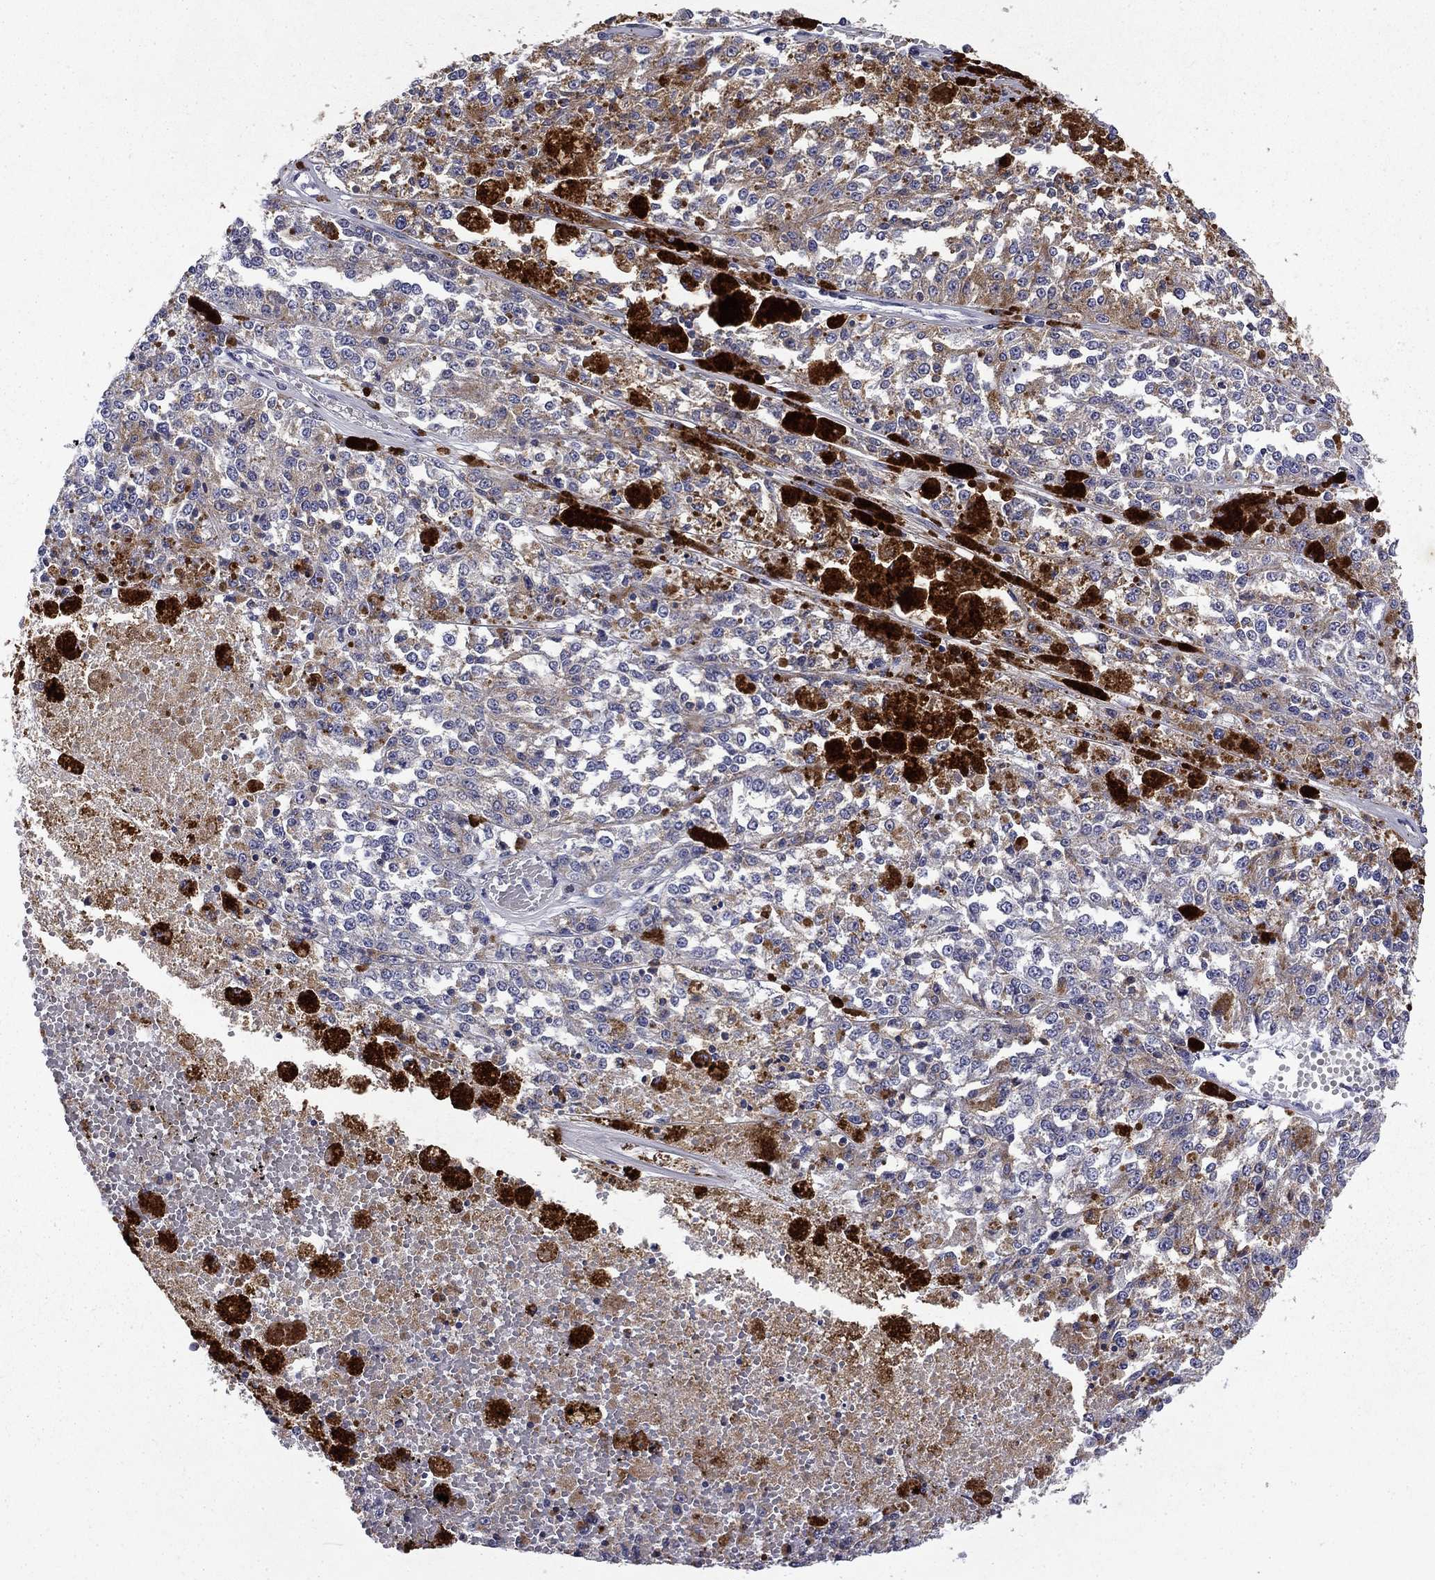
{"staining": {"intensity": "weak", "quantity": "<25%", "location": "cytoplasmic/membranous"}, "tissue": "melanoma", "cell_type": "Tumor cells", "image_type": "cancer", "snomed": [{"axis": "morphology", "description": "Malignant melanoma, Metastatic site"}, {"axis": "topography", "description": "Lymph node"}], "caption": "Malignant melanoma (metastatic site) stained for a protein using IHC demonstrates no positivity tumor cells.", "gene": "MADCAM1", "patient": {"sex": "female", "age": 64}}